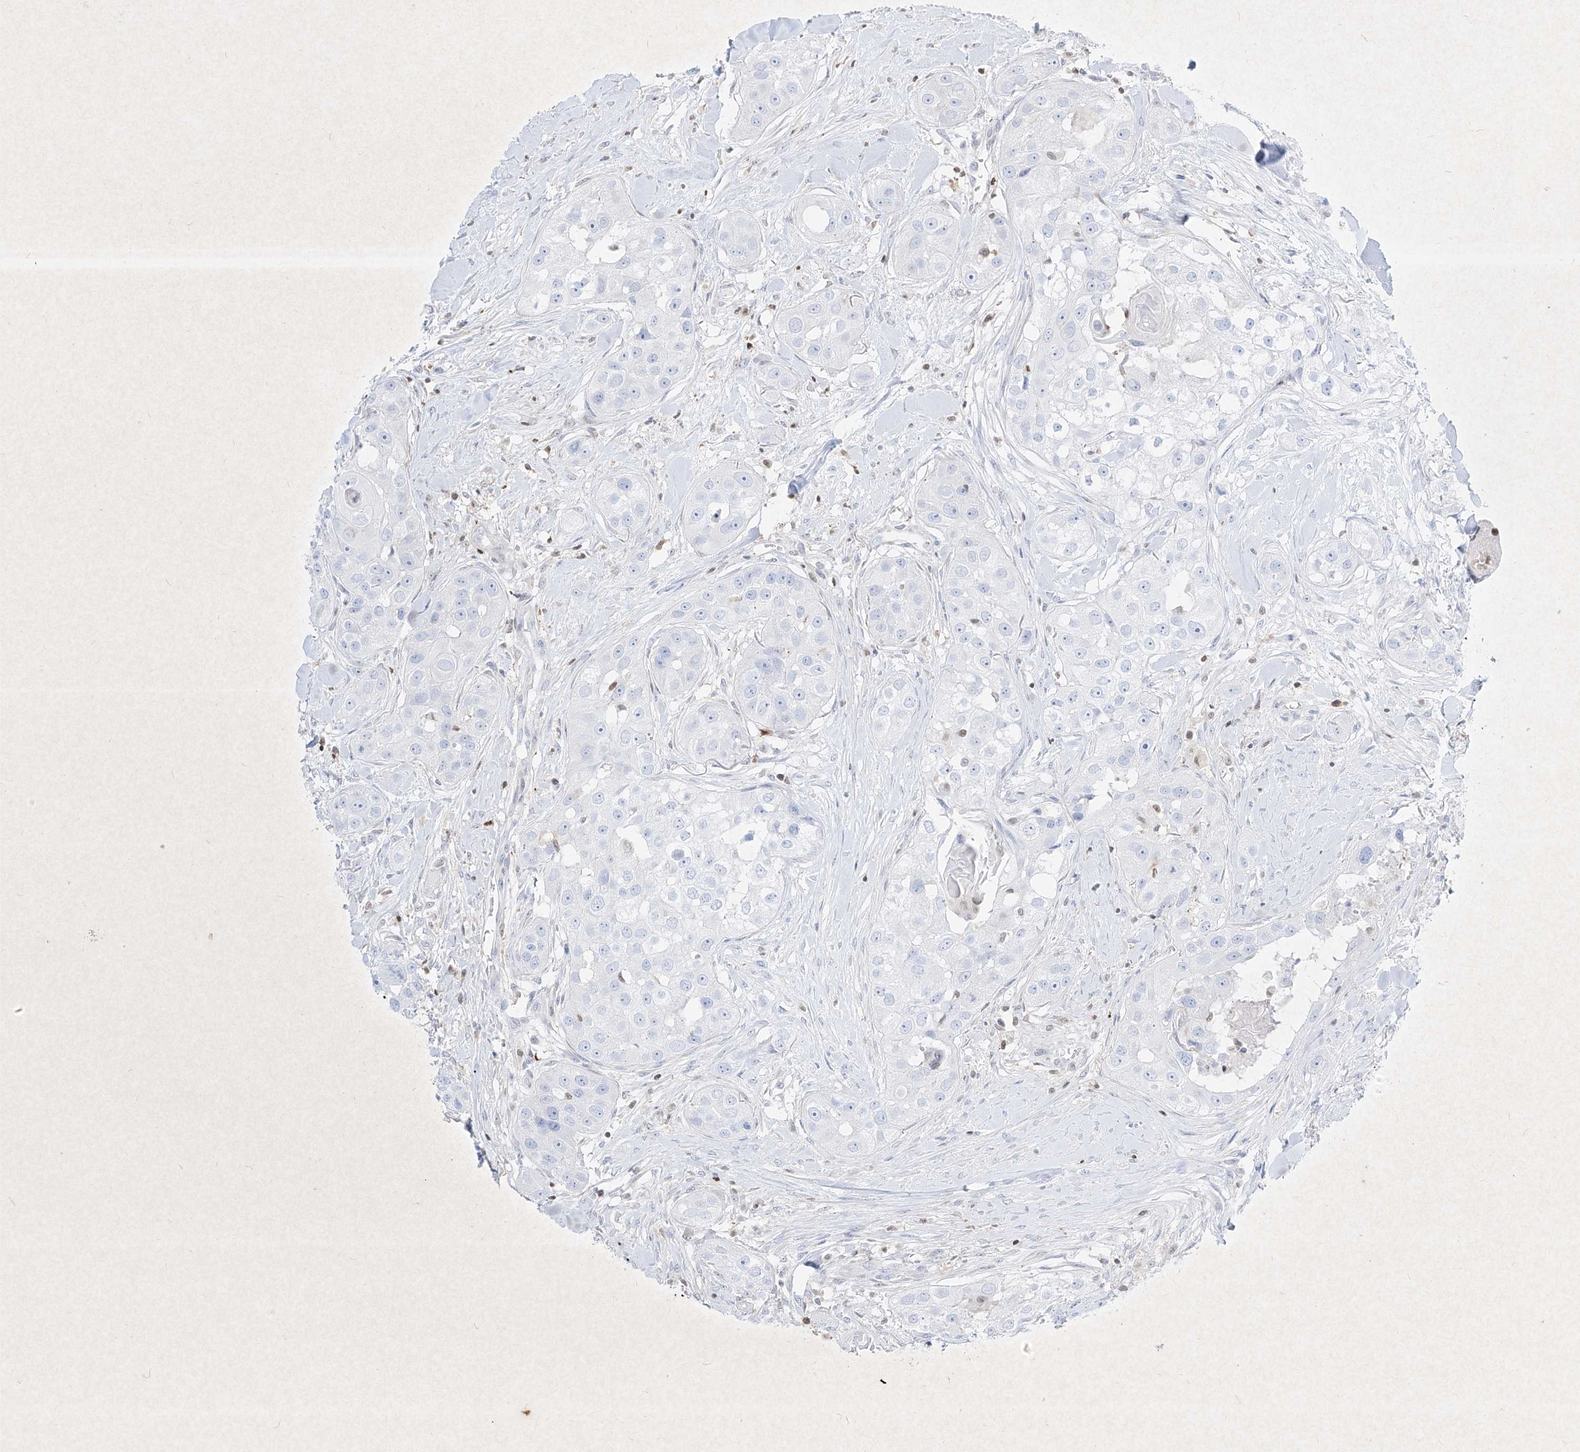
{"staining": {"intensity": "negative", "quantity": "none", "location": "none"}, "tissue": "head and neck cancer", "cell_type": "Tumor cells", "image_type": "cancer", "snomed": [{"axis": "morphology", "description": "Normal tissue, NOS"}, {"axis": "morphology", "description": "Squamous cell carcinoma, NOS"}, {"axis": "topography", "description": "Skeletal muscle"}, {"axis": "topography", "description": "Head-Neck"}], "caption": "Immunohistochemistry of squamous cell carcinoma (head and neck) shows no staining in tumor cells.", "gene": "PSMB10", "patient": {"sex": "male", "age": 51}}